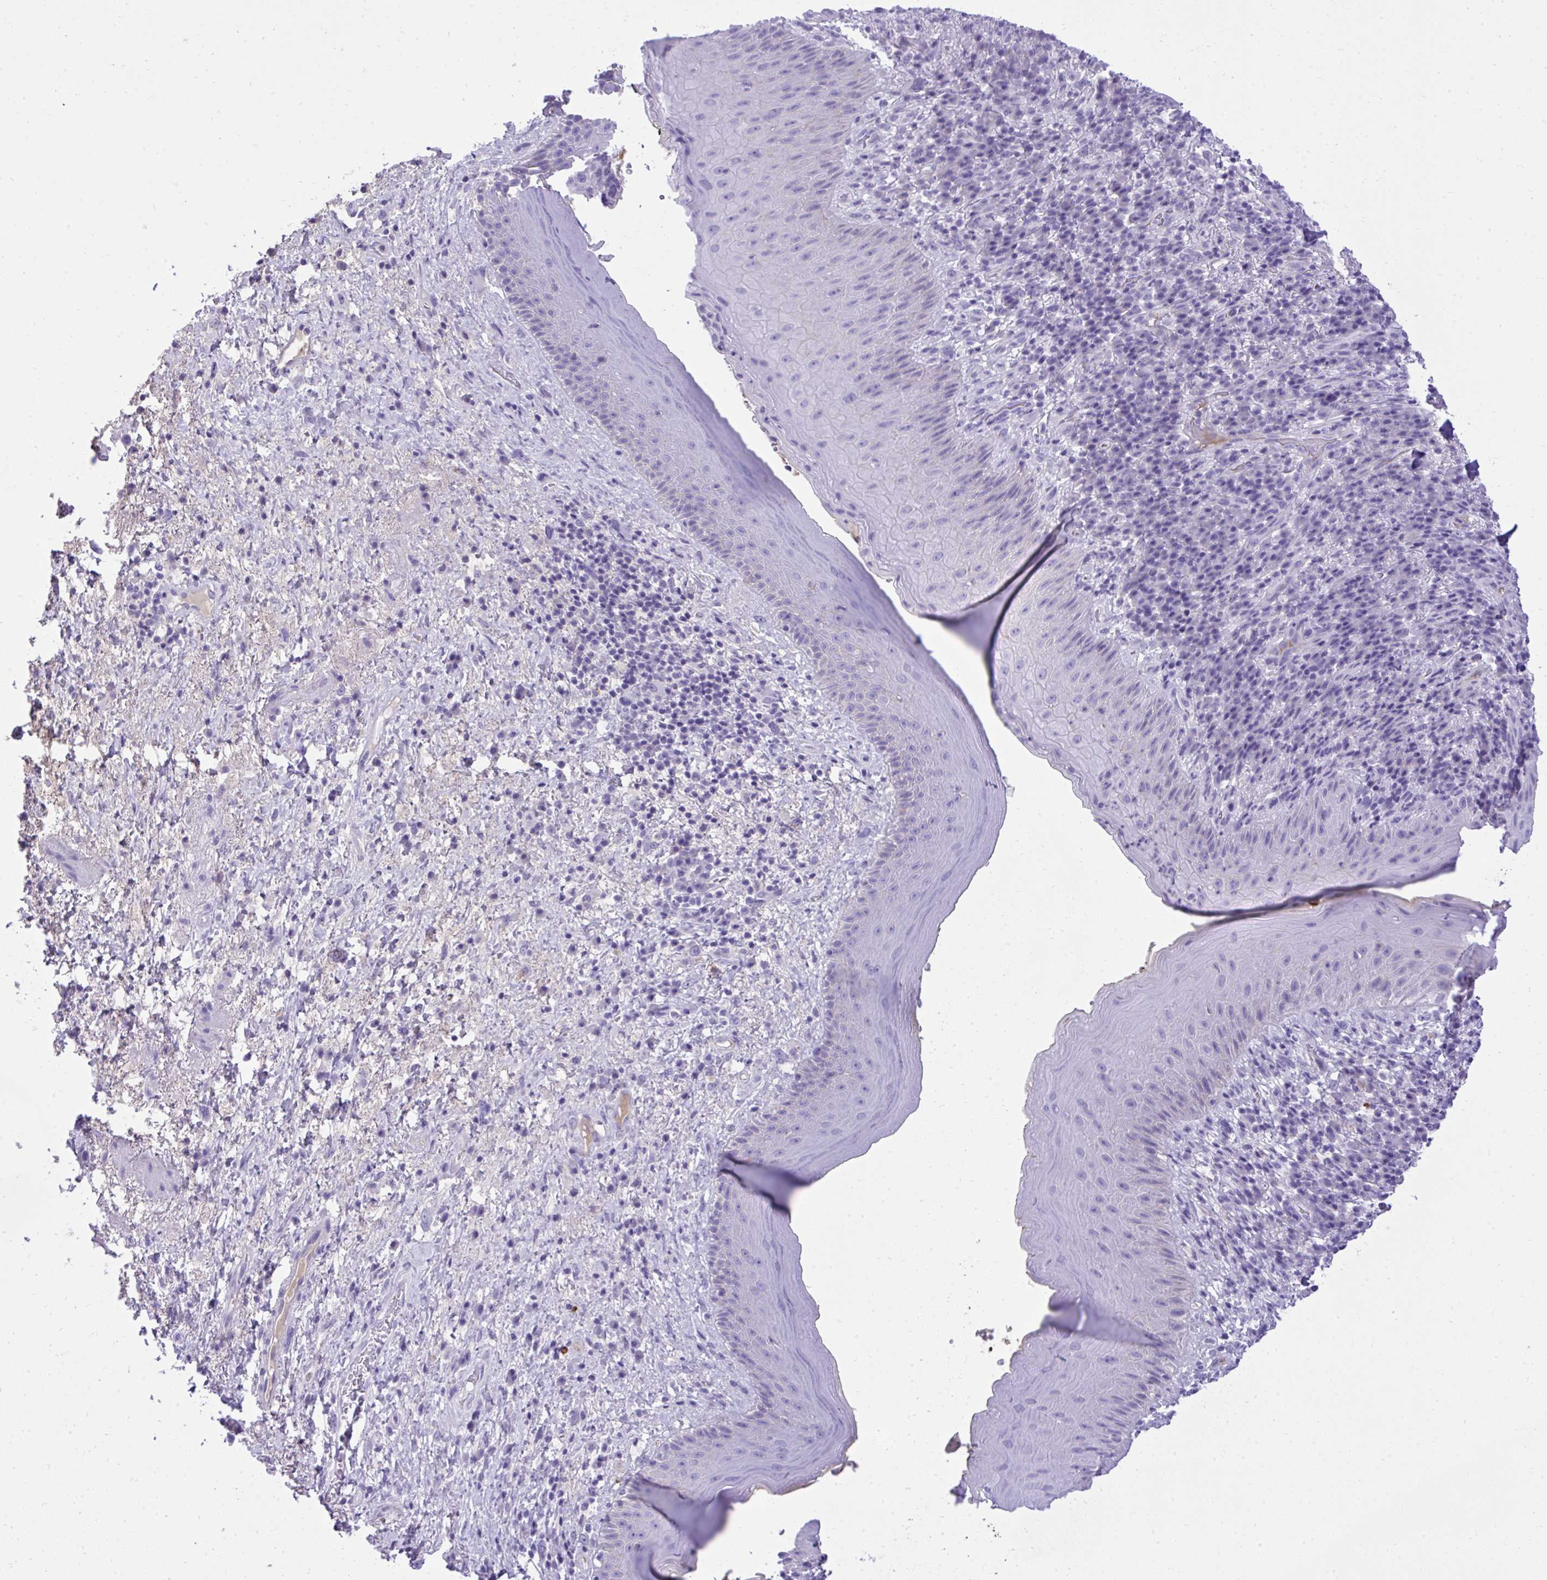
{"staining": {"intensity": "negative", "quantity": "none", "location": "none"}, "tissue": "skin", "cell_type": "Epidermal cells", "image_type": "normal", "snomed": [{"axis": "morphology", "description": "Normal tissue, NOS"}, {"axis": "topography", "description": "Anal"}], "caption": "Image shows no significant protein staining in epidermal cells of benign skin.", "gene": "ST6GALNAC3", "patient": {"sex": "male", "age": 78}}